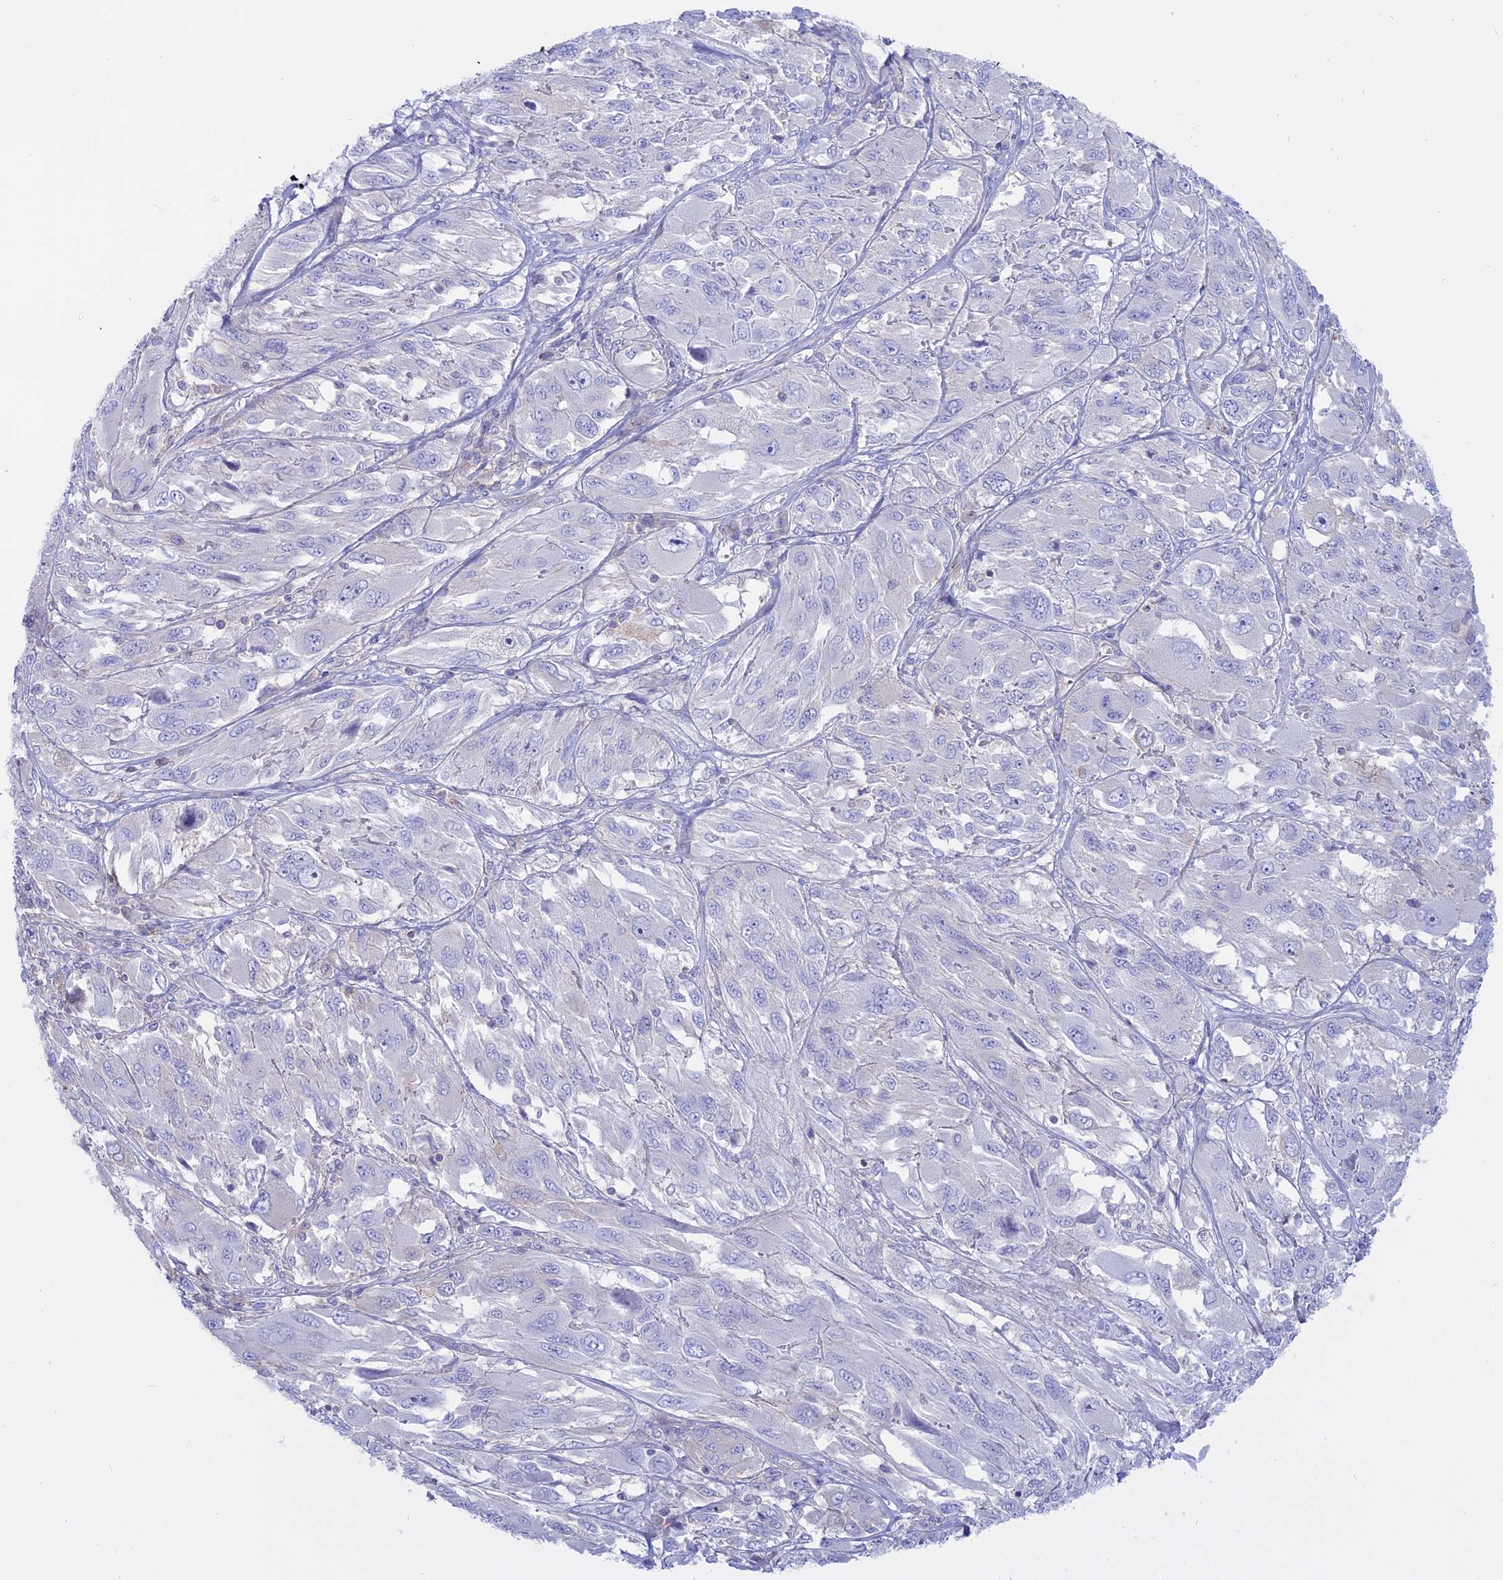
{"staining": {"intensity": "negative", "quantity": "none", "location": "none"}, "tissue": "melanoma", "cell_type": "Tumor cells", "image_type": "cancer", "snomed": [{"axis": "morphology", "description": "Malignant melanoma, NOS"}, {"axis": "topography", "description": "Skin"}], "caption": "This is an IHC photomicrograph of malignant melanoma. There is no expression in tumor cells.", "gene": "AHCYL1", "patient": {"sex": "female", "age": 91}}